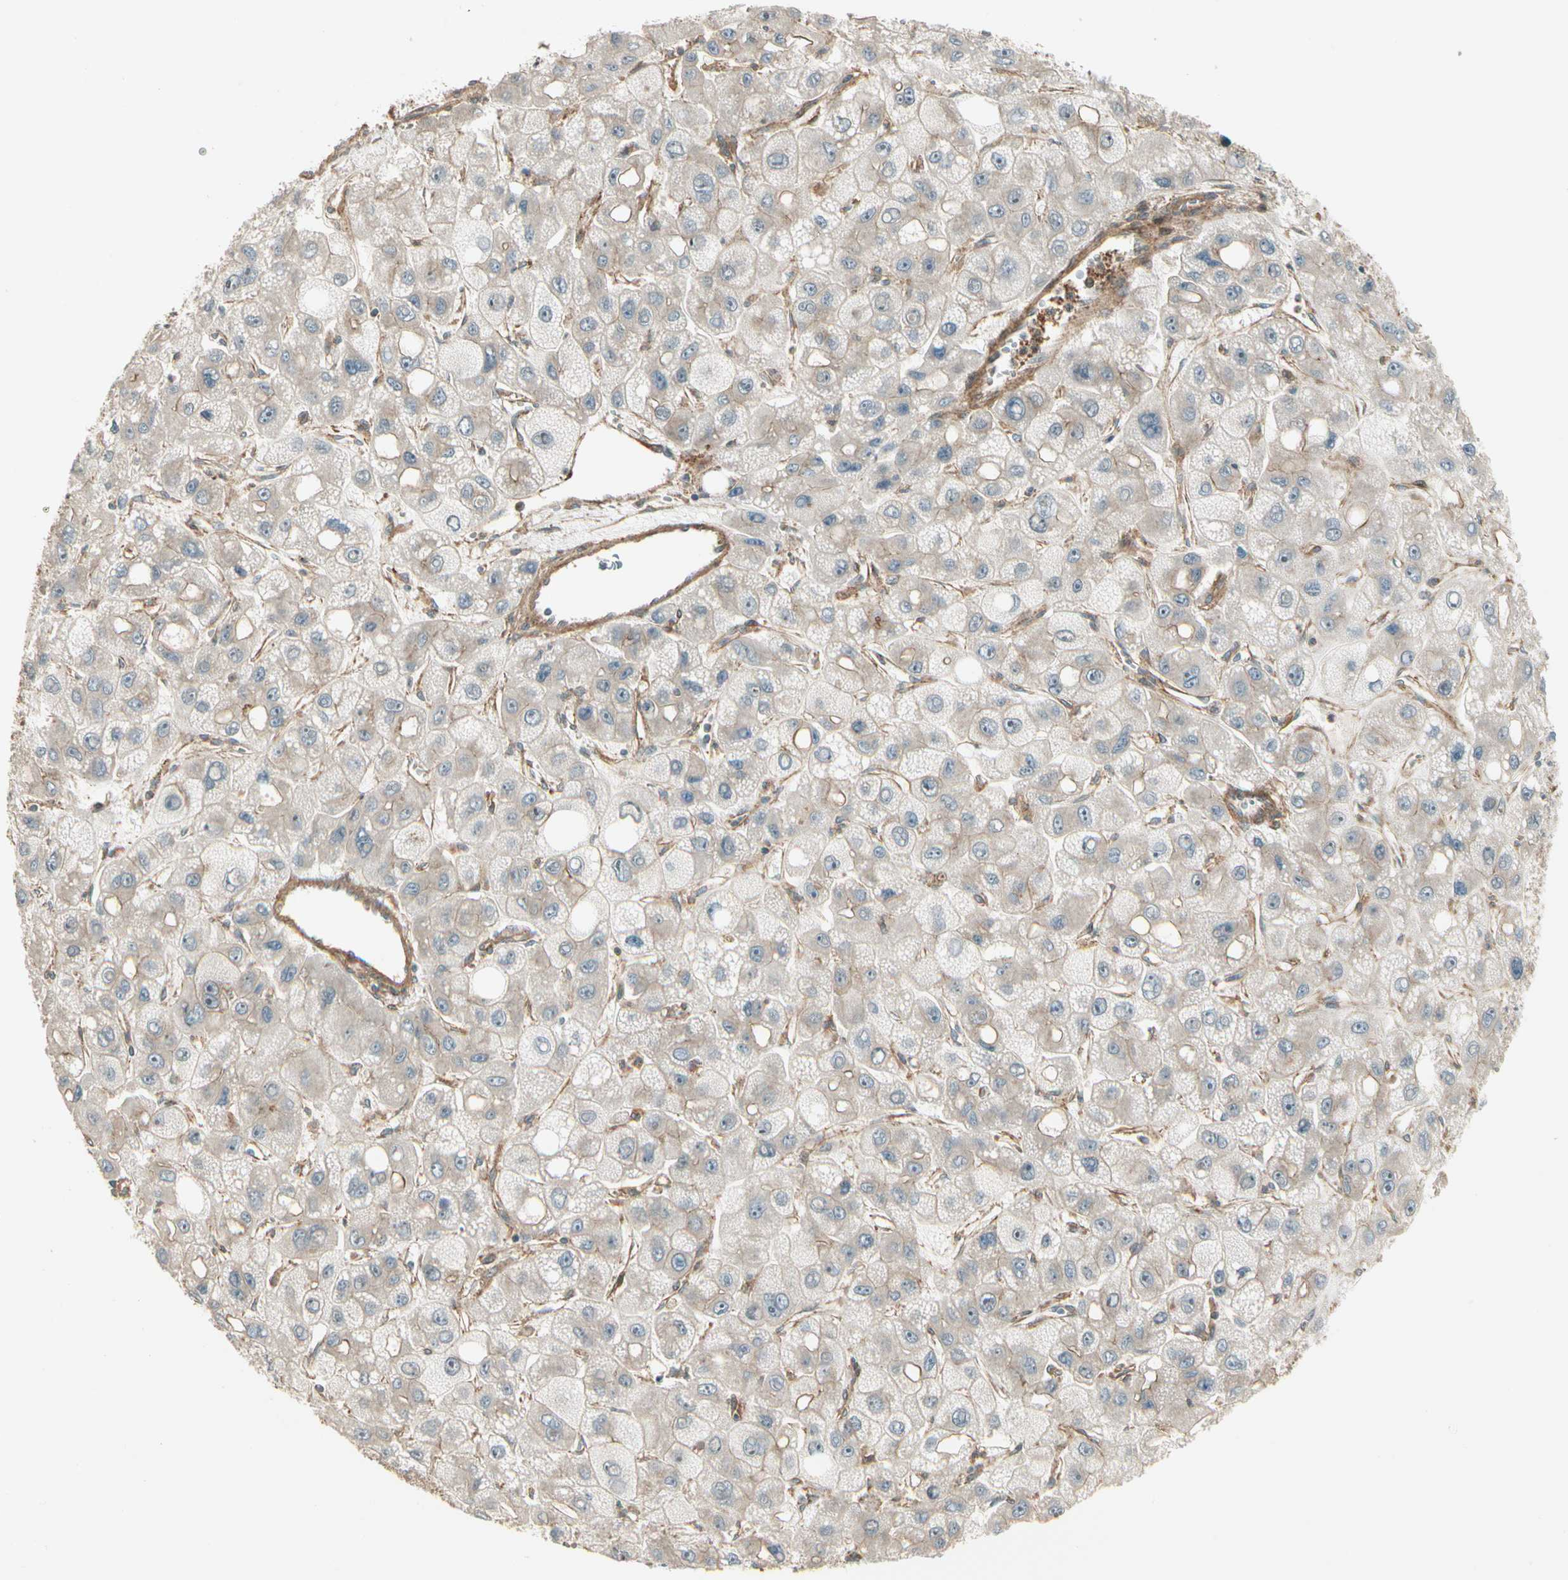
{"staining": {"intensity": "weak", "quantity": "<25%", "location": "cytoplasmic/membranous"}, "tissue": "liver cancer", "cell_type": "Tumor cells", "image_type": "cancer", "snomed": [{"axis": "morphology", "description": "Carcinoma, Hepatocellular, NOS"}, {"axis": "topography", "description": "Liver"}], "caption": "DAB (3,3'-diaminobenzidine) immunohistochemical staining of hepatocellular carcinoma (liver) reveals no significant expression in tumor cells.", "gene": "FKBP15", "patient": {"sex": "male", "age": 55}}